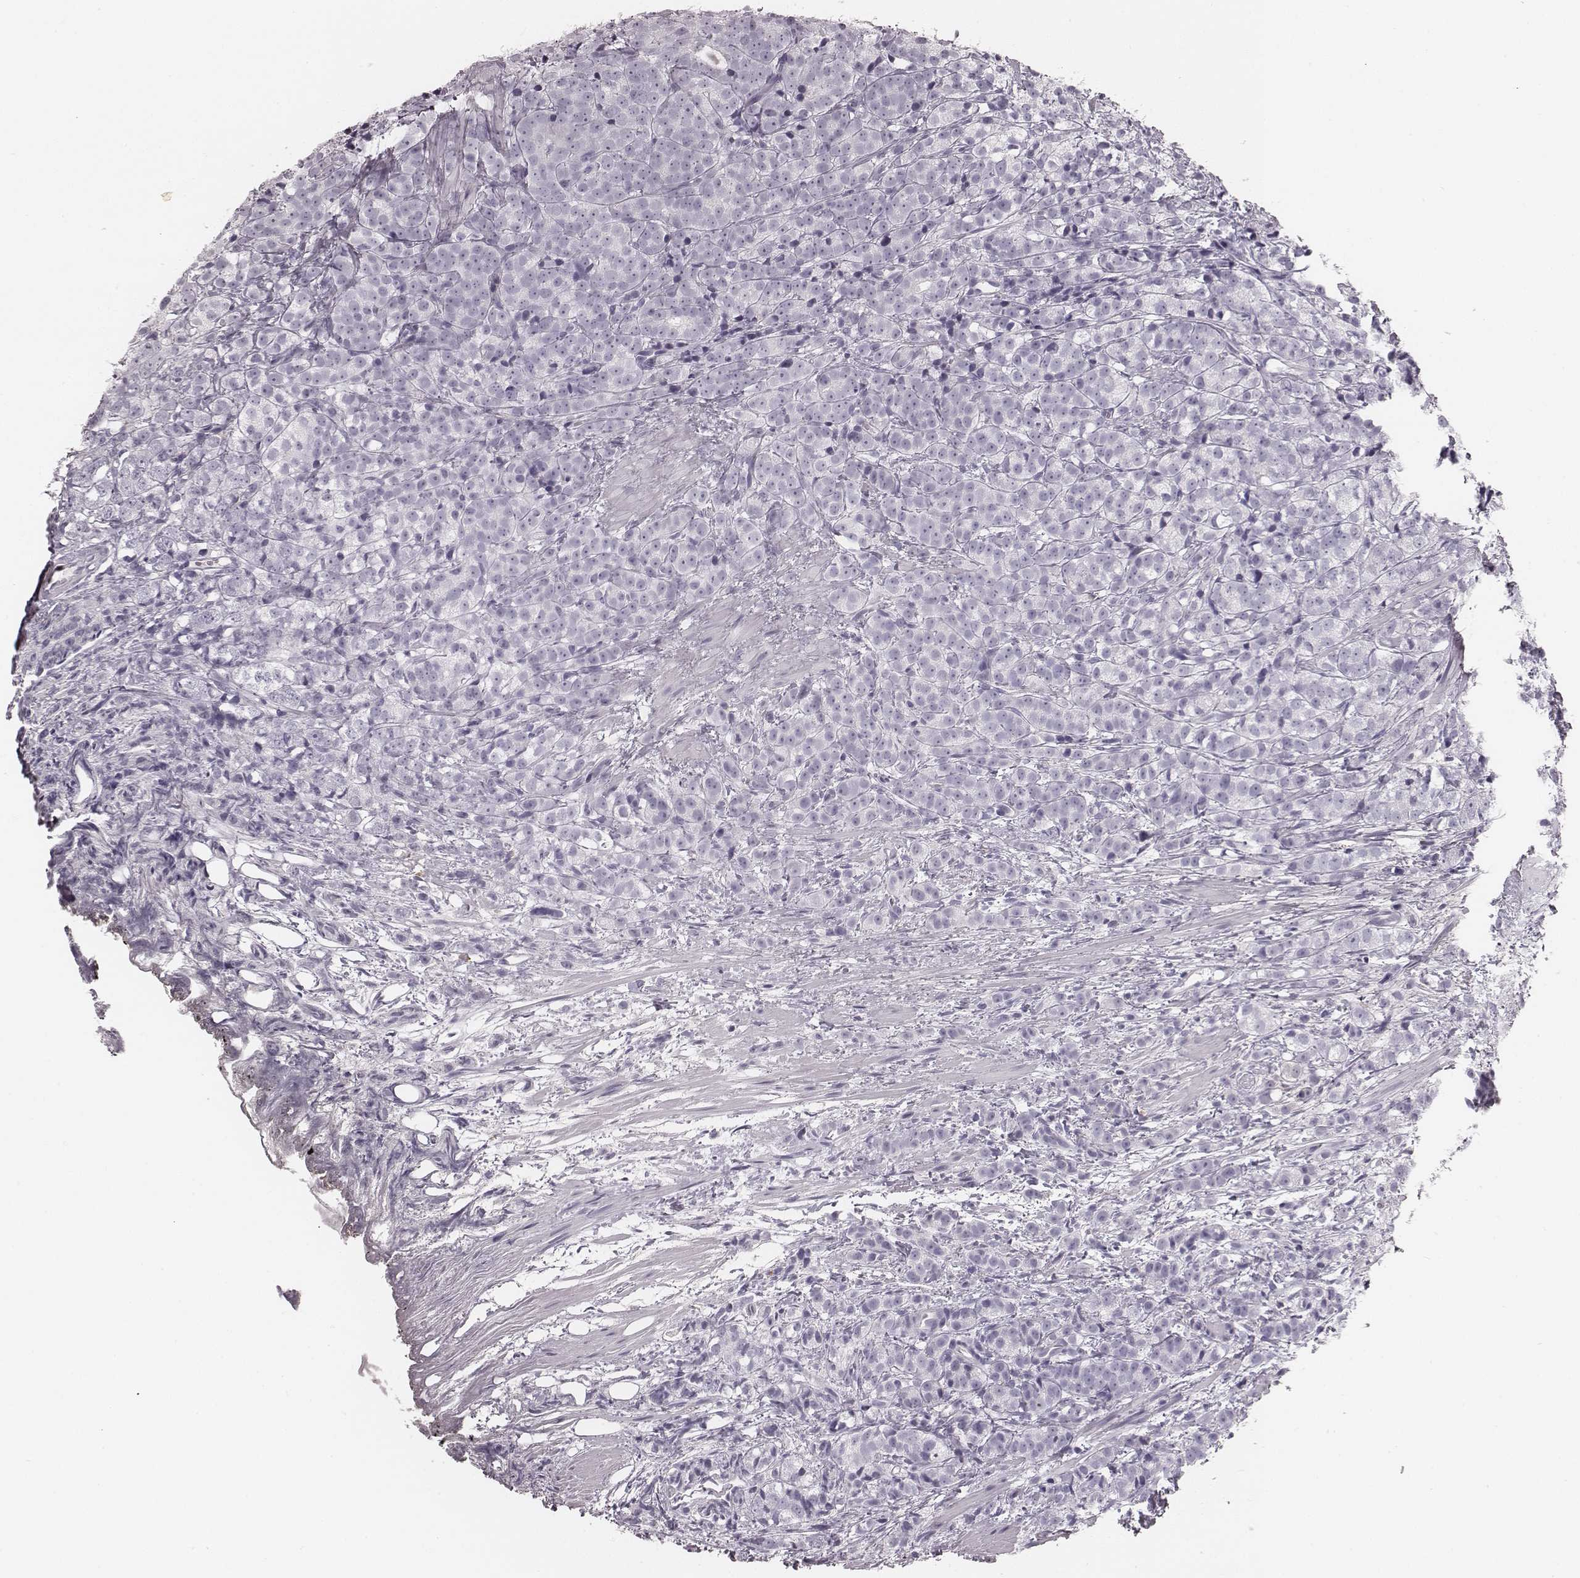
{"staining": {"intensity": "negative", "quantity": "none", "location": "none"}, "tissue": "prostate cancer", "cell_type": "Tumor cells", "image_type": "cancer", "snomed": [{"axis": "morphology", "description": "Adenocarcinoma, High grade"}, {"axis": "topography", "description": "Prostate"}], "caption": "This image is of prostate cancer (high-grade adenocarcinoma) stained with IHC to label a protein in brown with the nuclei are counter-stained blue. There is no expression in tumor cells.", "gene": "ZNF365", "patient": {"sex": "male", "age": 53}}